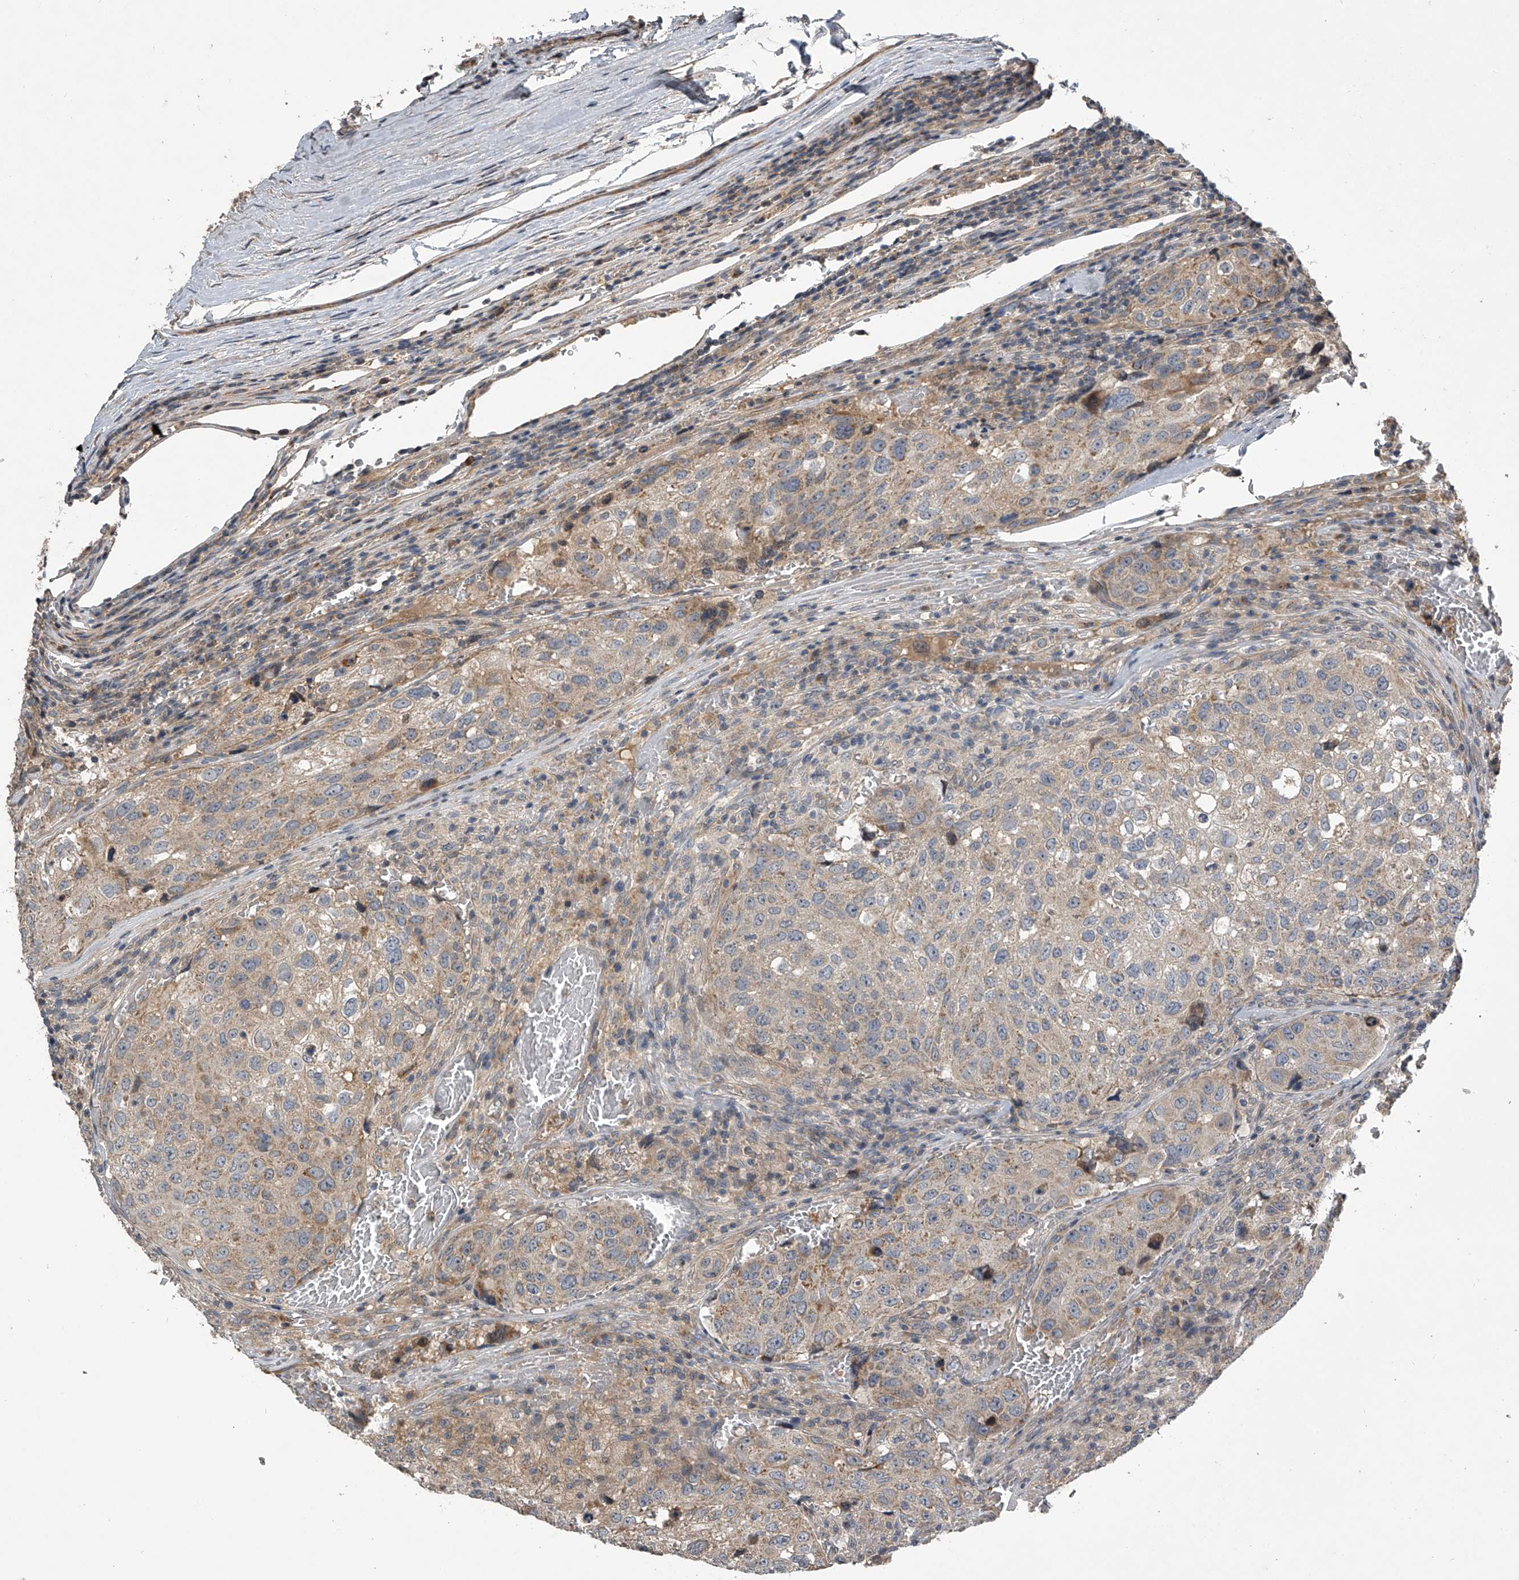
{"staining": {"intensity": "moderate", "quantity": "<25%", "location": "cytoplasmic/membranous"}, "tissue": "urothelial cancer", "cell_type": "Tumor cells", "image_type": "cancer", "snomed": [{"axis": "morphology", "description": "Urothelial carcinoma, High grade"}, {"axis": "topography", "description": "Lymph node"}, {"axis": "topography", "description": "Urinary bladder"}], "caption": "Protein staining exhibits moderate cytoplasmic/membranous expression in about <25% of tumor cells in urothelial cancer.", "gene": "NFS1", "patient": {"sex": "male", "age": 51}}